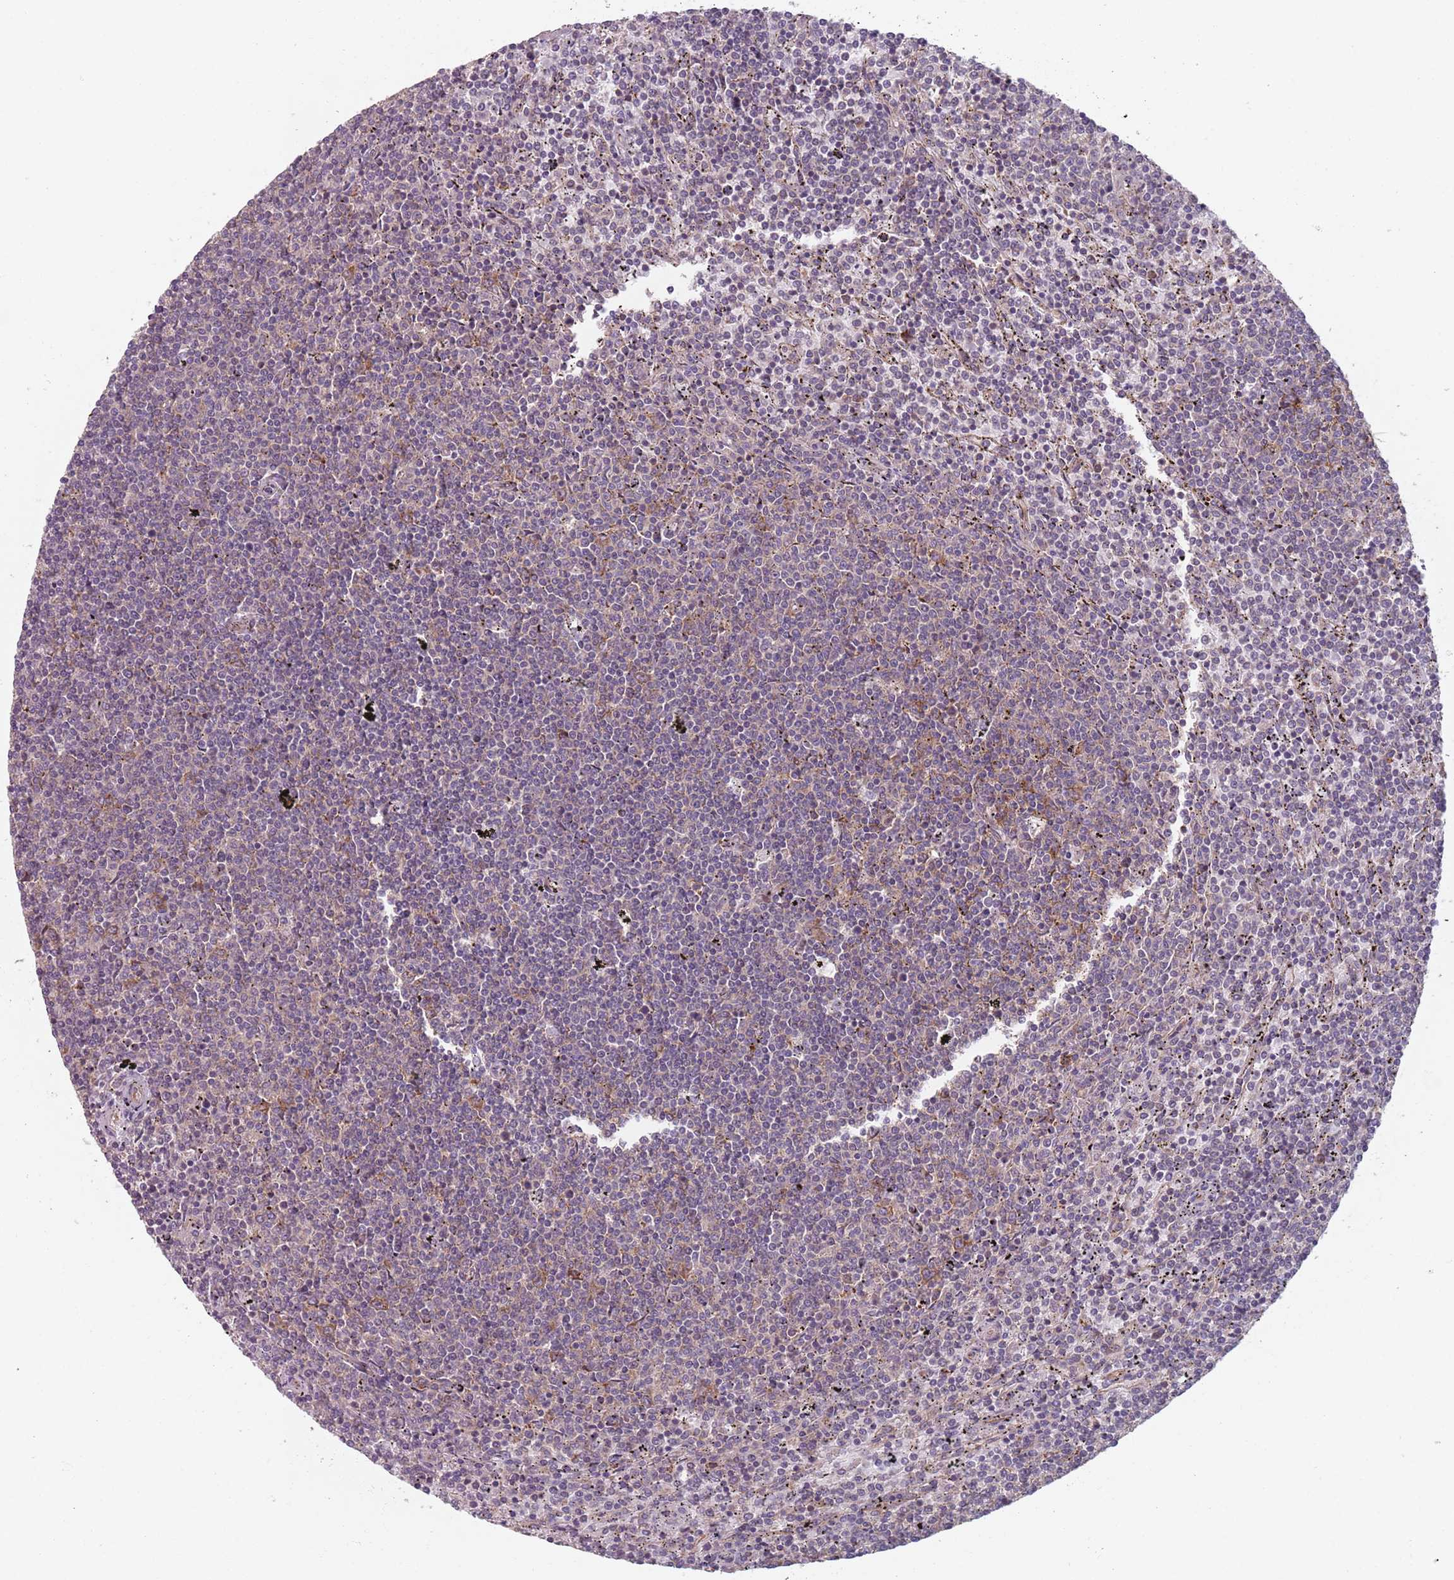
{"staining": {"intensity": "negative", "quantity": "none", "location": "none"}, "tissue": "lymphoma", "cell_type": "Tumor cells", "image_type": "cancer", "snomed": [{"axis": "morphology", "description": "Malignant lymphoma, non-Hodgkin's type, Low grade"}, {"axis": "topography", "description": "Spleen"}], "caption": "Lymphoma was stained to show a protein in brown. There is no significant positivity in tumor cells.", "gene": "NOTCH3", "patient": {"sex": "female", "age": 50}}